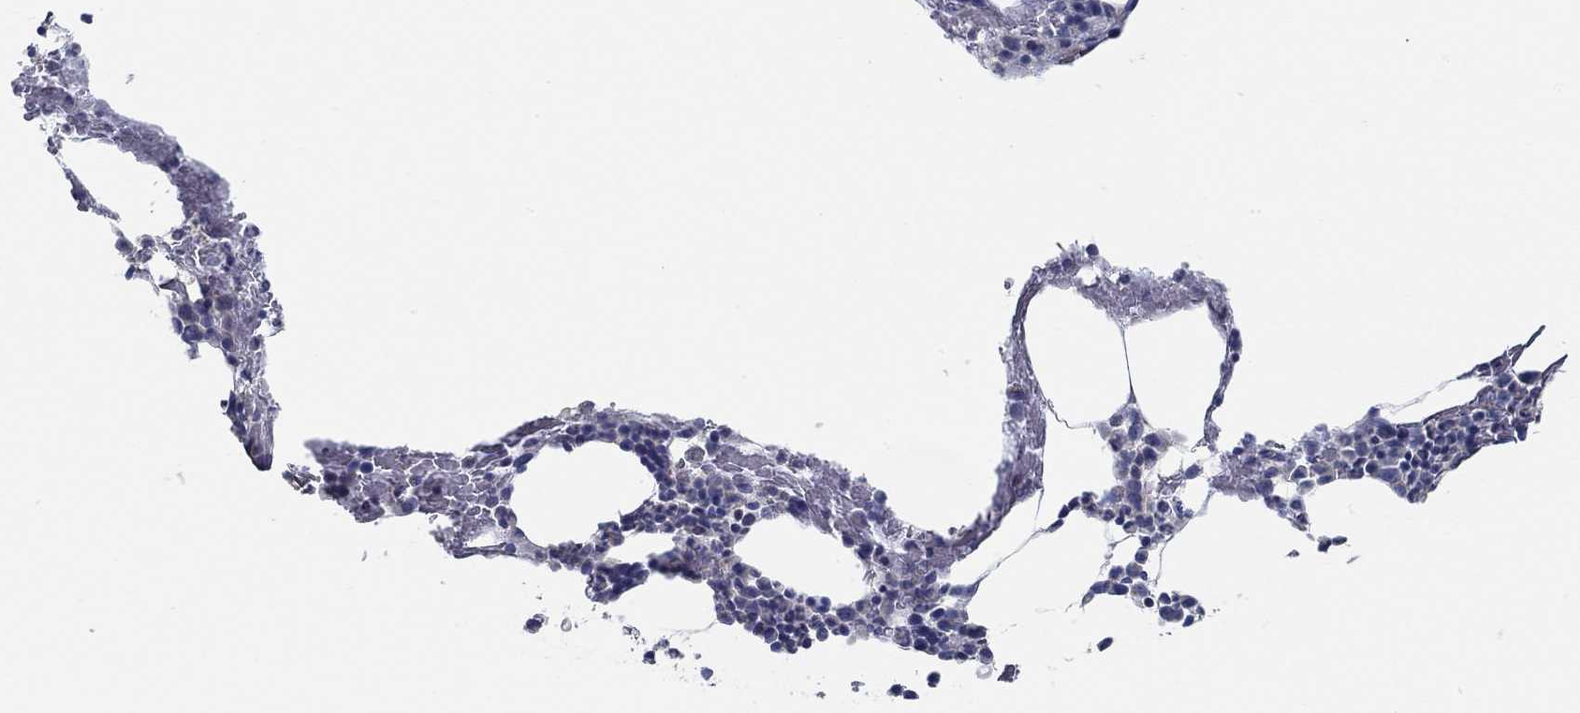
{"staining": {"intensity": "negative", "quantity": "none", "location": "none"}, "tissue": "bone marrow", "cell_type": "Hematopoietic cells", "image_type": "normal", "snomed": [{"axis": "morphology", "description": "Normal tissue, NOS"}, {"axis": "topography", "description": "Bone marrow"}], "caption": "Normal bone marrow was stained to show a protein in brown. There is no significant expression in hematopoietic cells.", "gene": "BBOF1", "patient": {"sex": "male", "age": 83}}